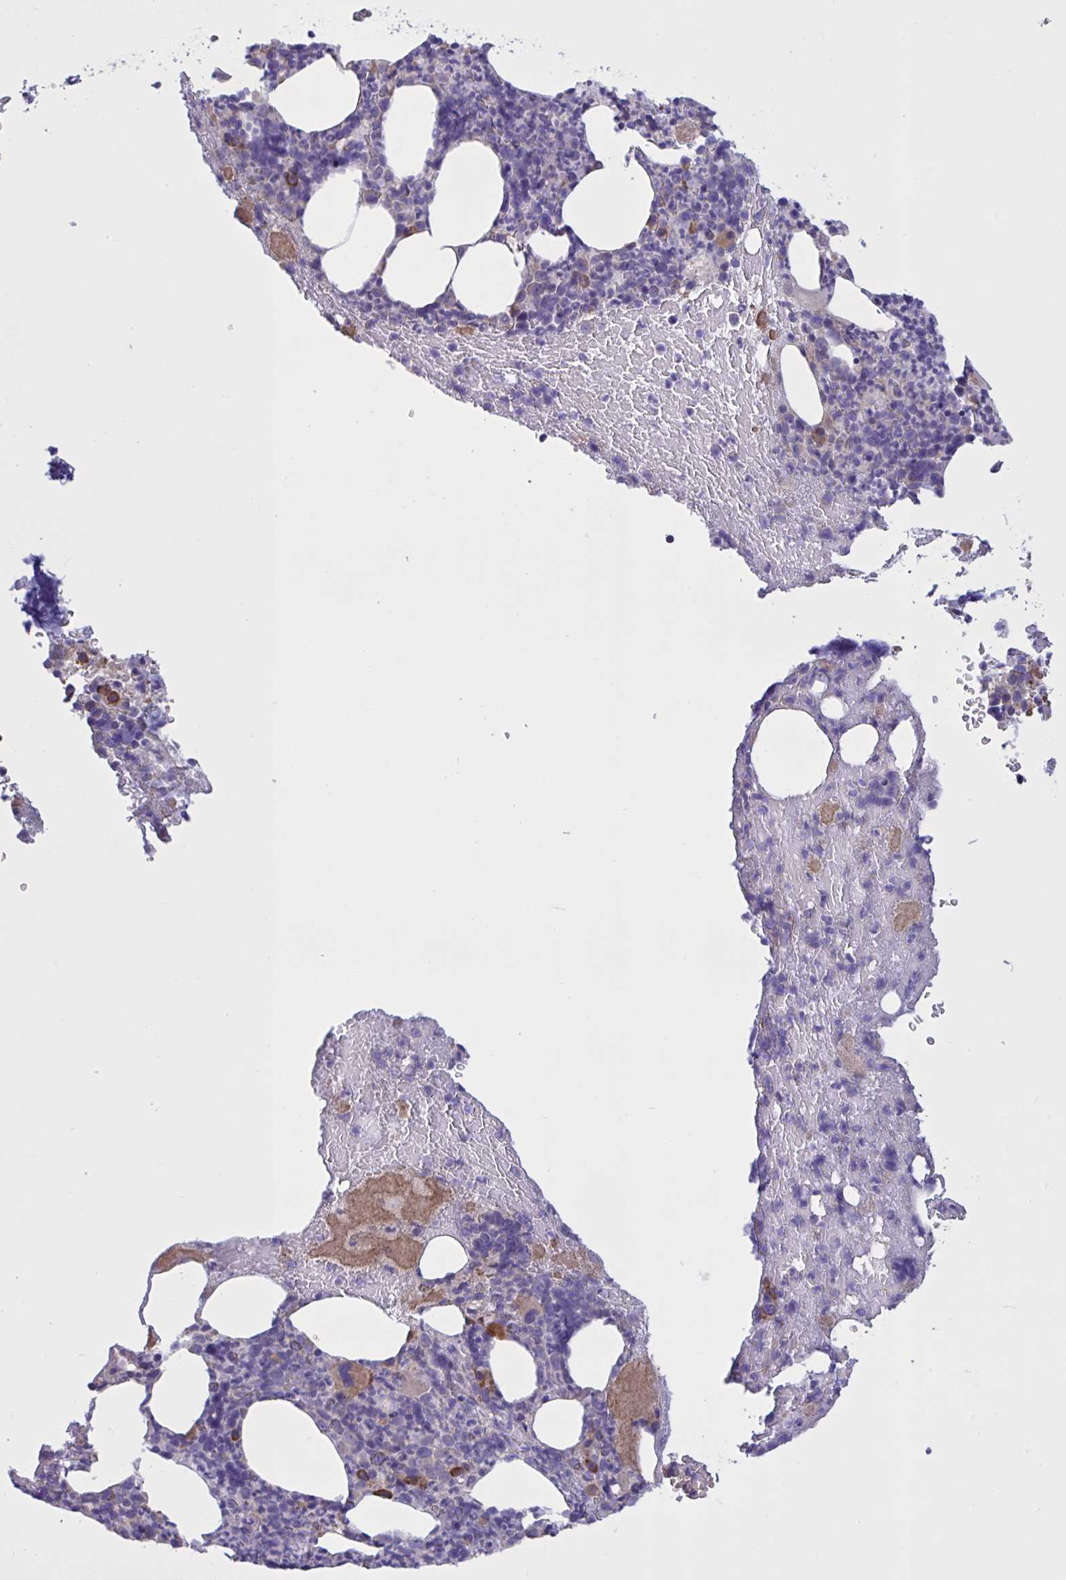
{"staining": {"intensity": "moderate", "quantity": "<25%", "location": "cytoplasmic/membranous"}, "tissue": "bone marrow", "cell_type": "Hematopoietic cells", "image_type": "normal", "snomed": [{"axis": "morphology", "description": "Normal tissue, NOS"}, {"axis": "topography", "description": "Bone marrow"}], "caption": "Protein analysis of benign bone marrow demonstrates moderate cytoplasmic/membranous expression in approximately <25% of hematopoietic cells. The staining was performed using DAB to visualize the protein expression in brown, while the nuclei were stained in blue with hematoxylin (Magnification: 20x).", "gene": "SLC66A1", "patient": {"sex": "female", "age": 59}}